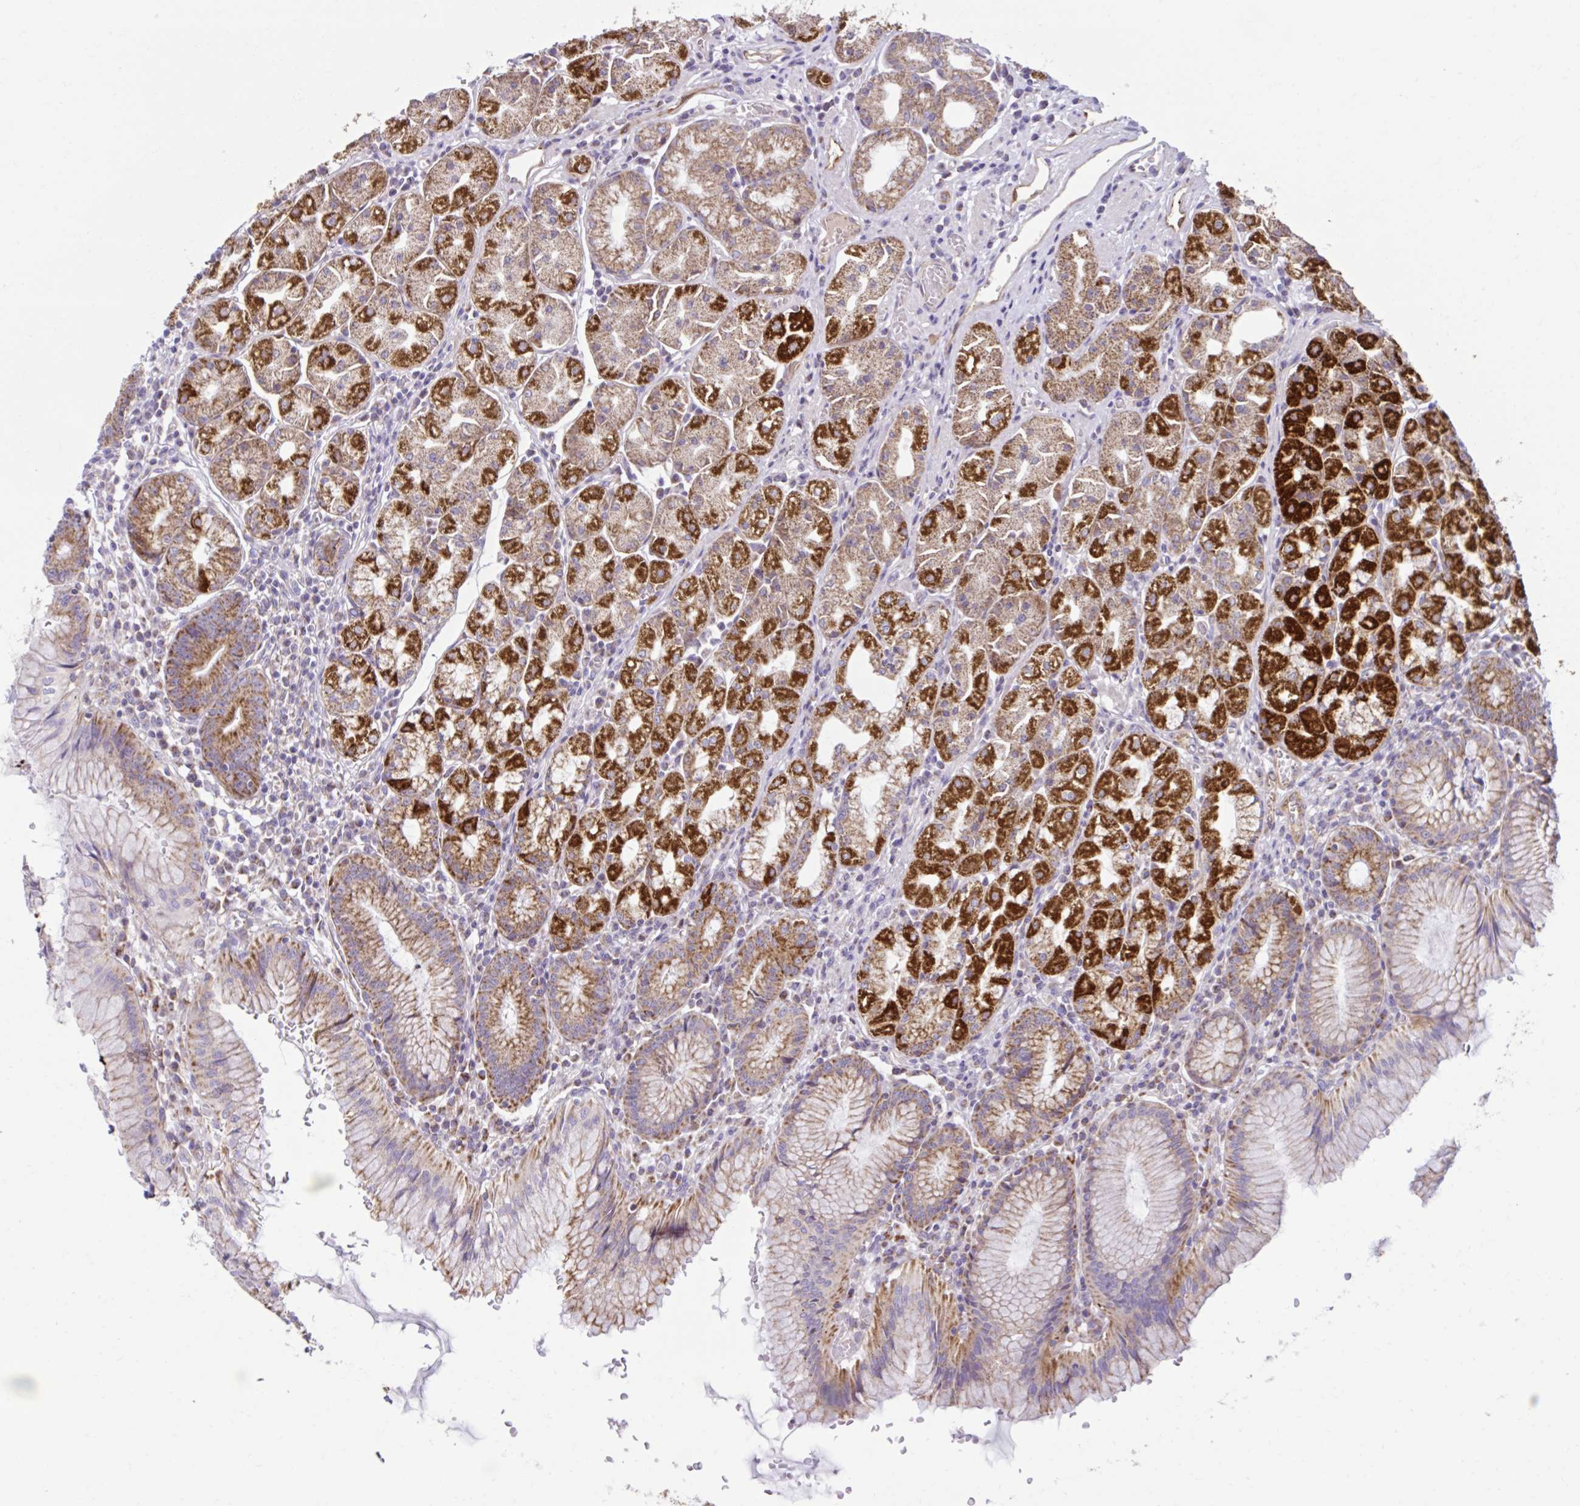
{"staining": {"intensity": "strong", "quantity": "25%-75%", "location": "cytoplasmic/membranous"}, "tissue": "stomach", "cell_type": "Glandular cells", "image_type": "normal", "snomed": [{"axis": "morphology", "description": "Normal tissue, NOS"}, {"axis": "topography", "description": "Stomach"}], "caption": "High-magnification brightfield microscopy of benign stomach stained with DAB (brown) and counterstained with hematoxylin (blue). glandular cells exhibit strong cytoplasmic/membranous positivity is identified in about25%-75% of cells. (IHC, brightfield microscopy, high magnification).", "gene": "LIMS1", "patient": {"sex": "male", "age": 55}}